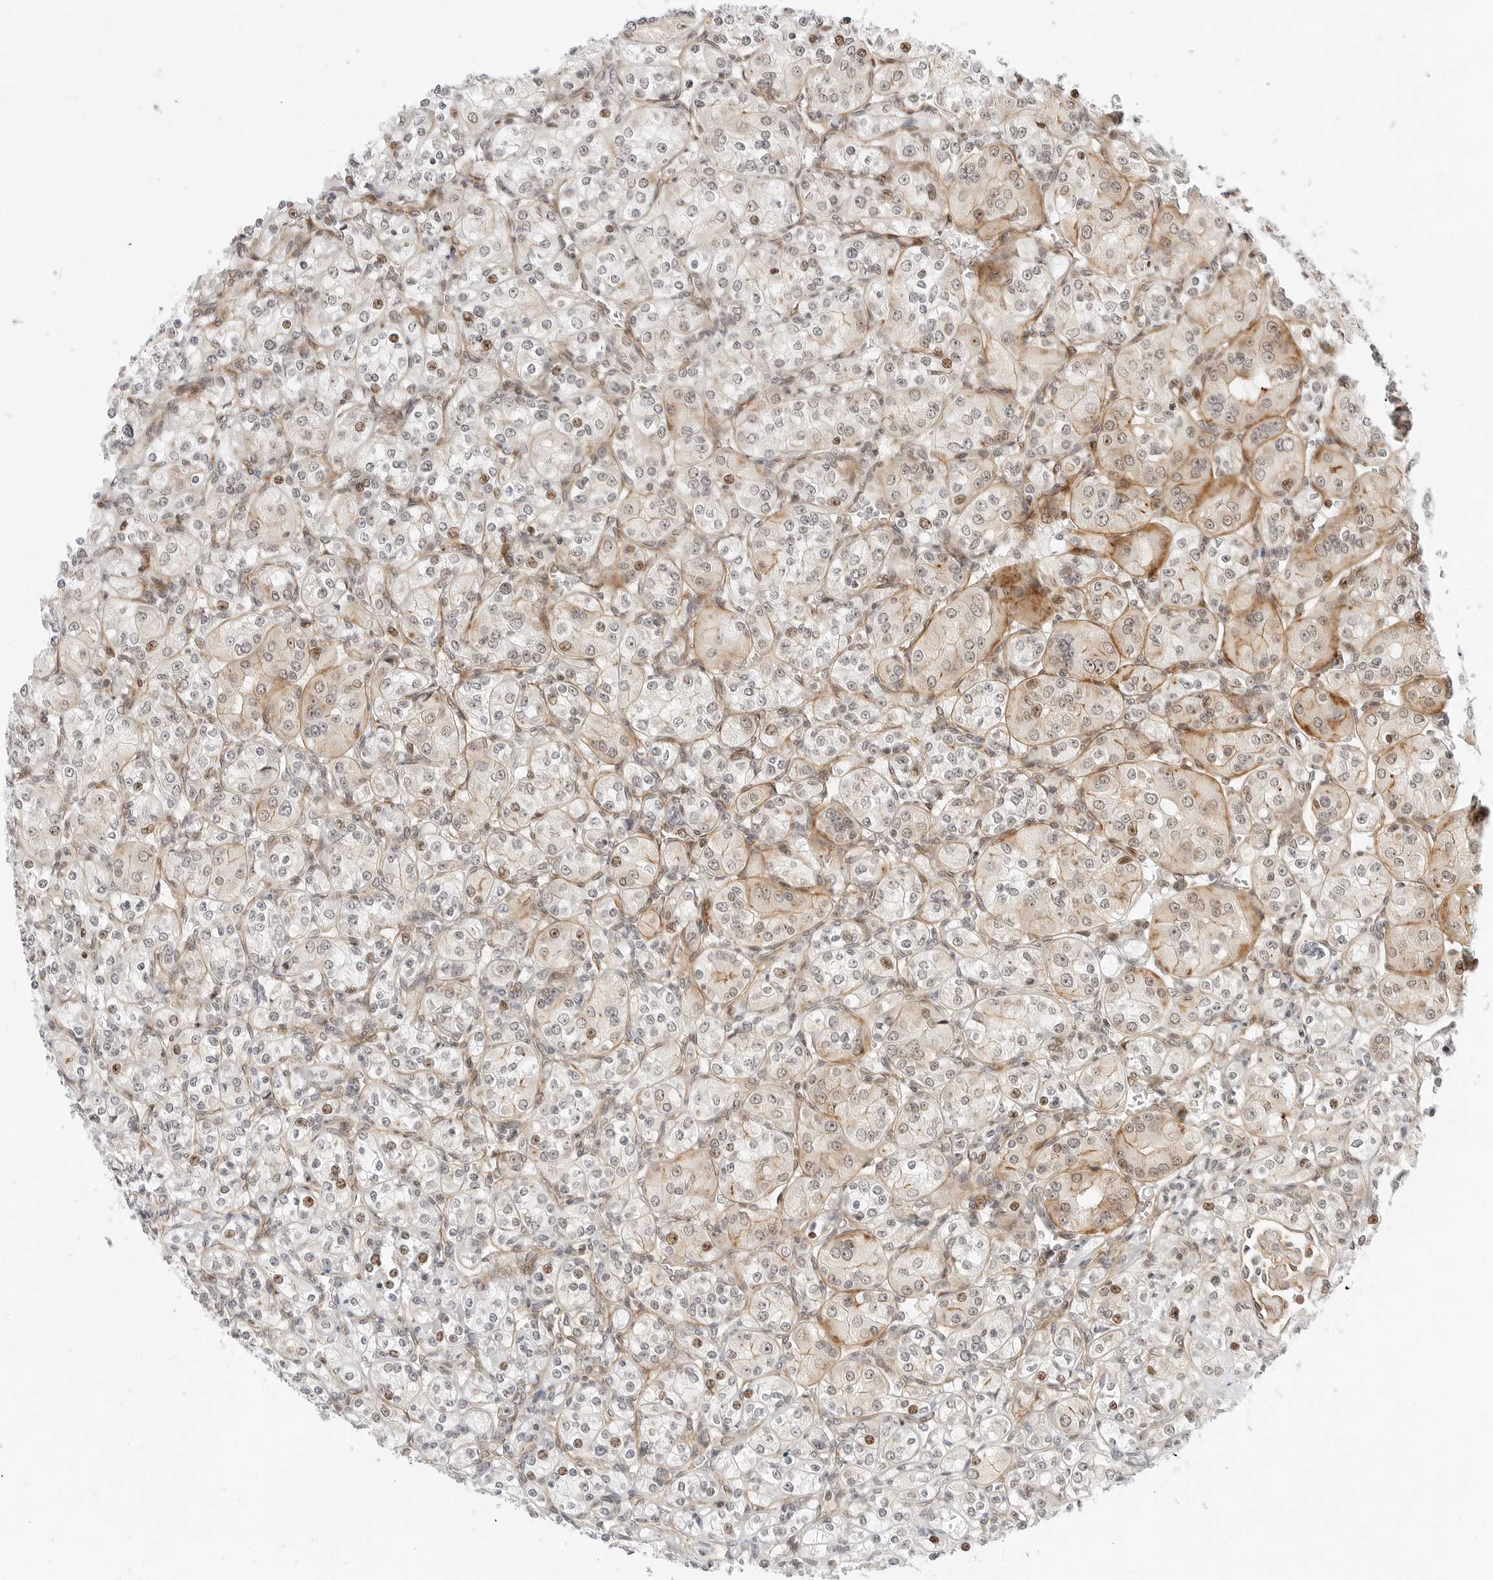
{"staining": {"intensity": "weak", "quantity": "<25%", "location": "cytoplasmic/membranous,nuclear"}, "tissue": "renal cancer", "cell_type": "Tumor cells", "image_type": "cancer", "snomed": [{"axis": "morphology", "description": "Adenocarcinoma, NOS"}, {"axis": "topography", "description": "Kidney"}], "caption": "Human renal cancer (adenocarcinoma) stained for a protein using IHC exhibits no staining in tumor cells.", "gene": "ZNF613", "patient": {"sex": "male", "age": 77}}